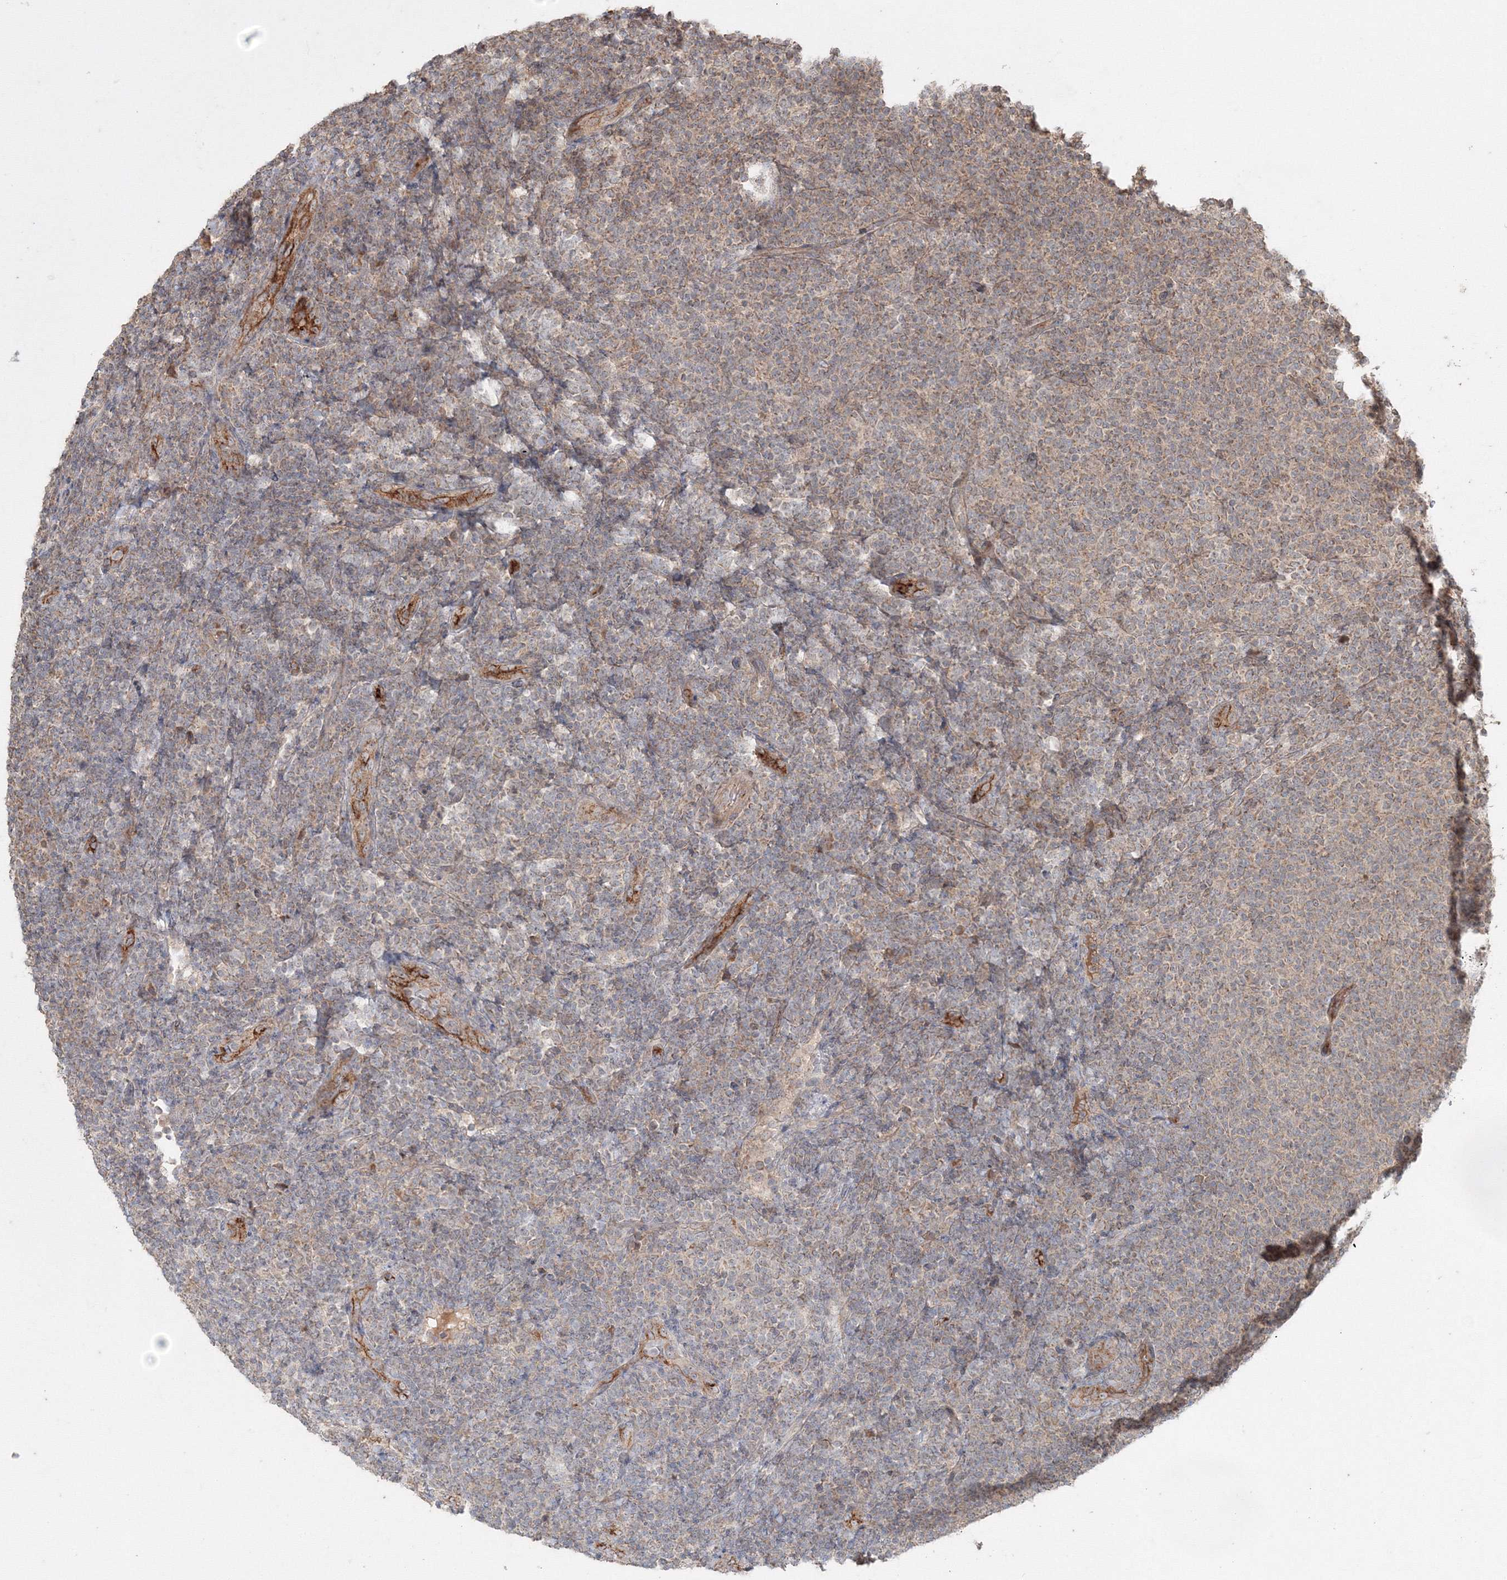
{"staining": {"intensity": "weak", "quantity": "25%-75%", "location": "cytoplasmic/membranous"}, "tissue": "lymphoma", "cell_type": "Tumor cells", "image_type": "cancer", "snomed": [{"axis": "morphology", "description": "Malignant lymphoma, non-Hodgkin's type, Low grade"}, {"axis": "topography", "description": "Lymph node"}], "caption": "Immunohistochemistry (DAB) staining of human lymphoma reveals weak cytoplasmic/membranous protein staining in approximately 25%-75% of tumor cells. (DAB (3,3'-diaminobenzidine) IHC with brightfield microscopy, high magnification).", "gene": "ANAPC16", "patient": {"sex": "male", "age": 66}}